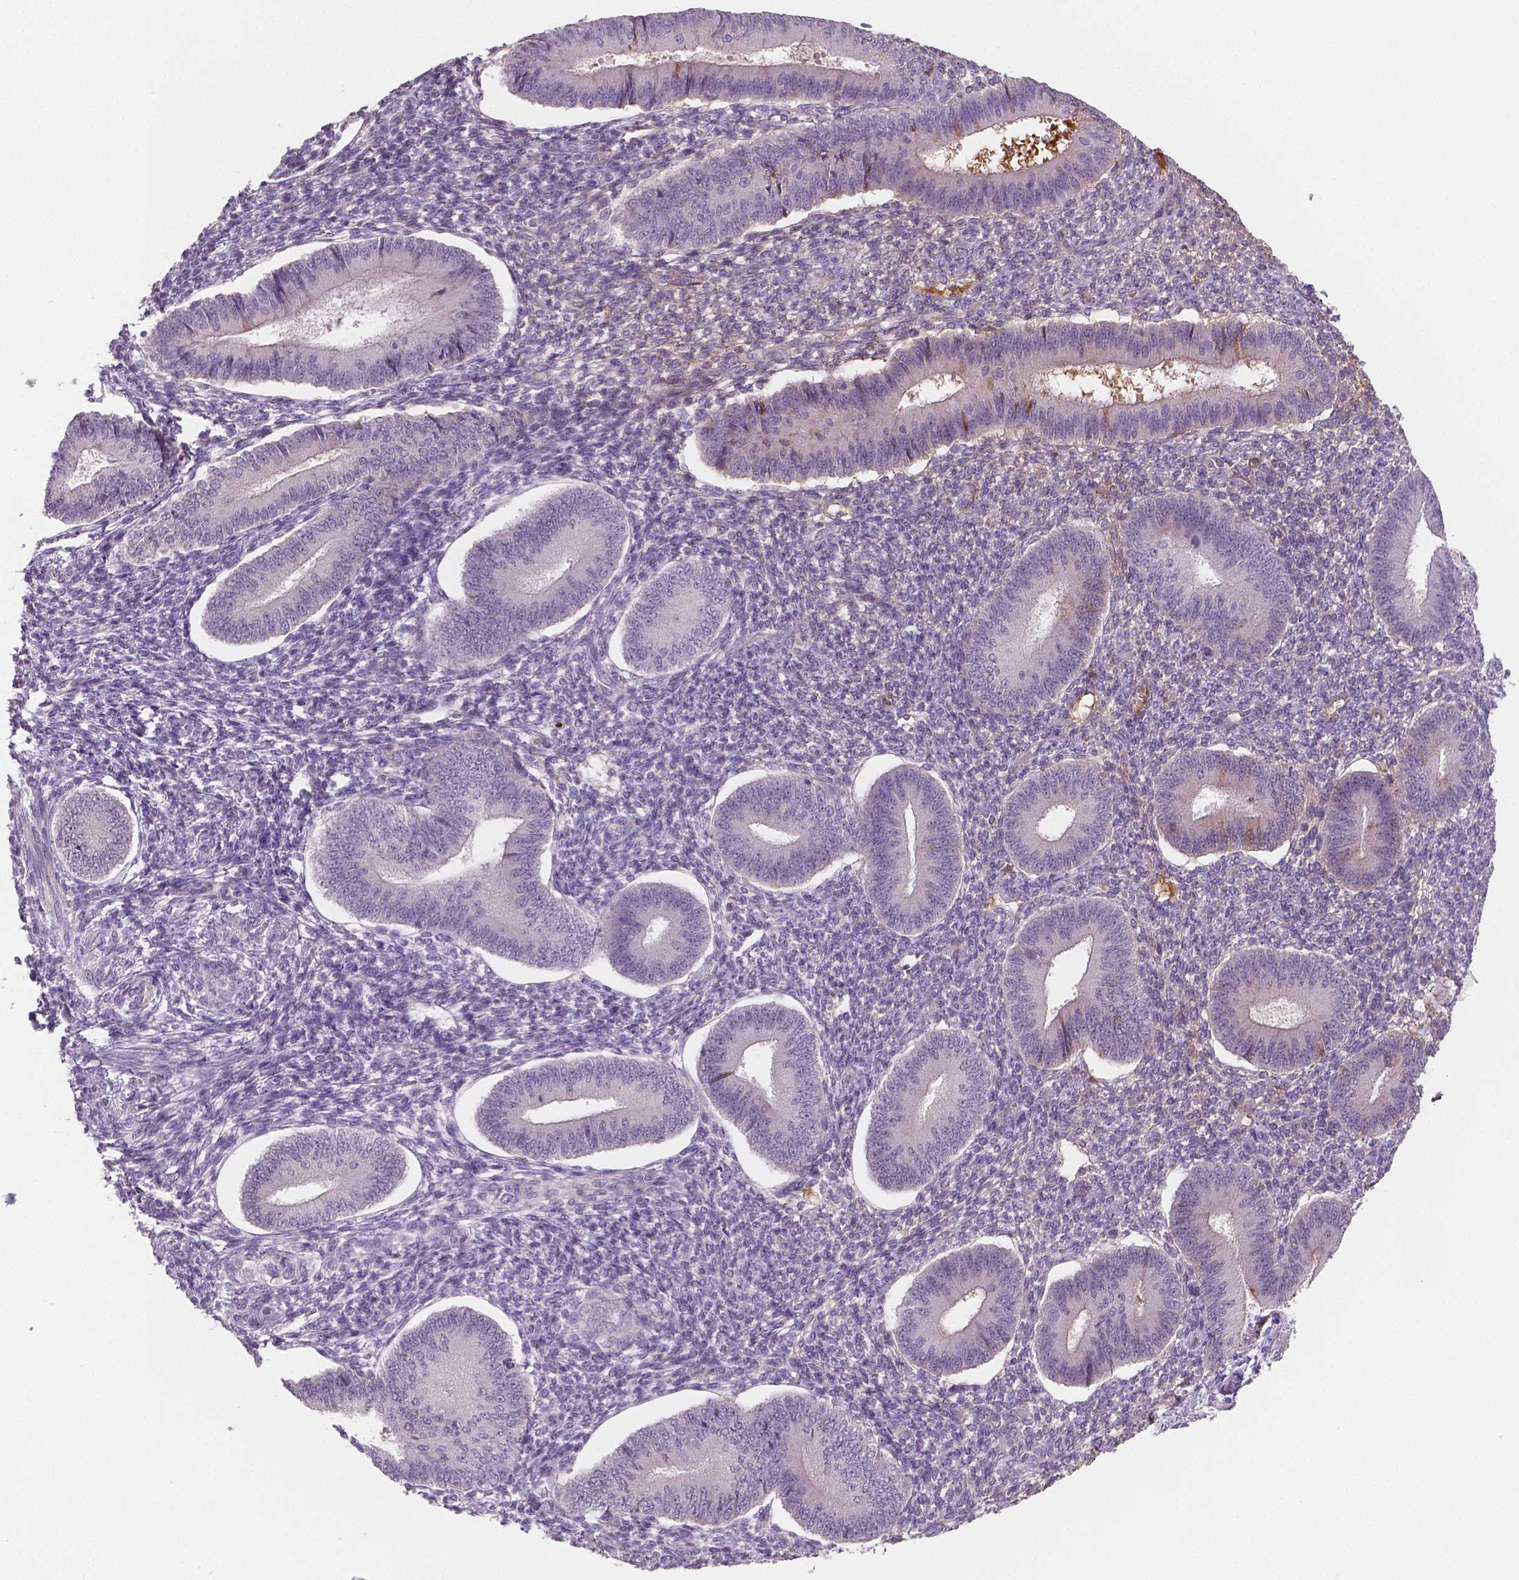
{"staining": {"intensity": "moderate", "quantity": "25%-75%", "location": "cytoplasmic/membranous"}, "tissue": "endometrium", "cell_type": "Cells in endometrial stroma", "image_type": "normal", "snomed": [{"axis": "morphology", "description": "Normal tissue, NOS"}, {"axis": "topography", "description": "Endometrium"}], "caption": "Immunohistochemistry image of benign endometrium: endometrium stained using immunohistochemistry (IHC) exhibits medium levels of moderate protein expression localized specifically in the cytoplasmic/membranous of cells in endometrial stroma, appearing as a cytoplasmic/membranous brown color.", "gene": "APOA4", "patient": {"sex": "female", "age": 42}}